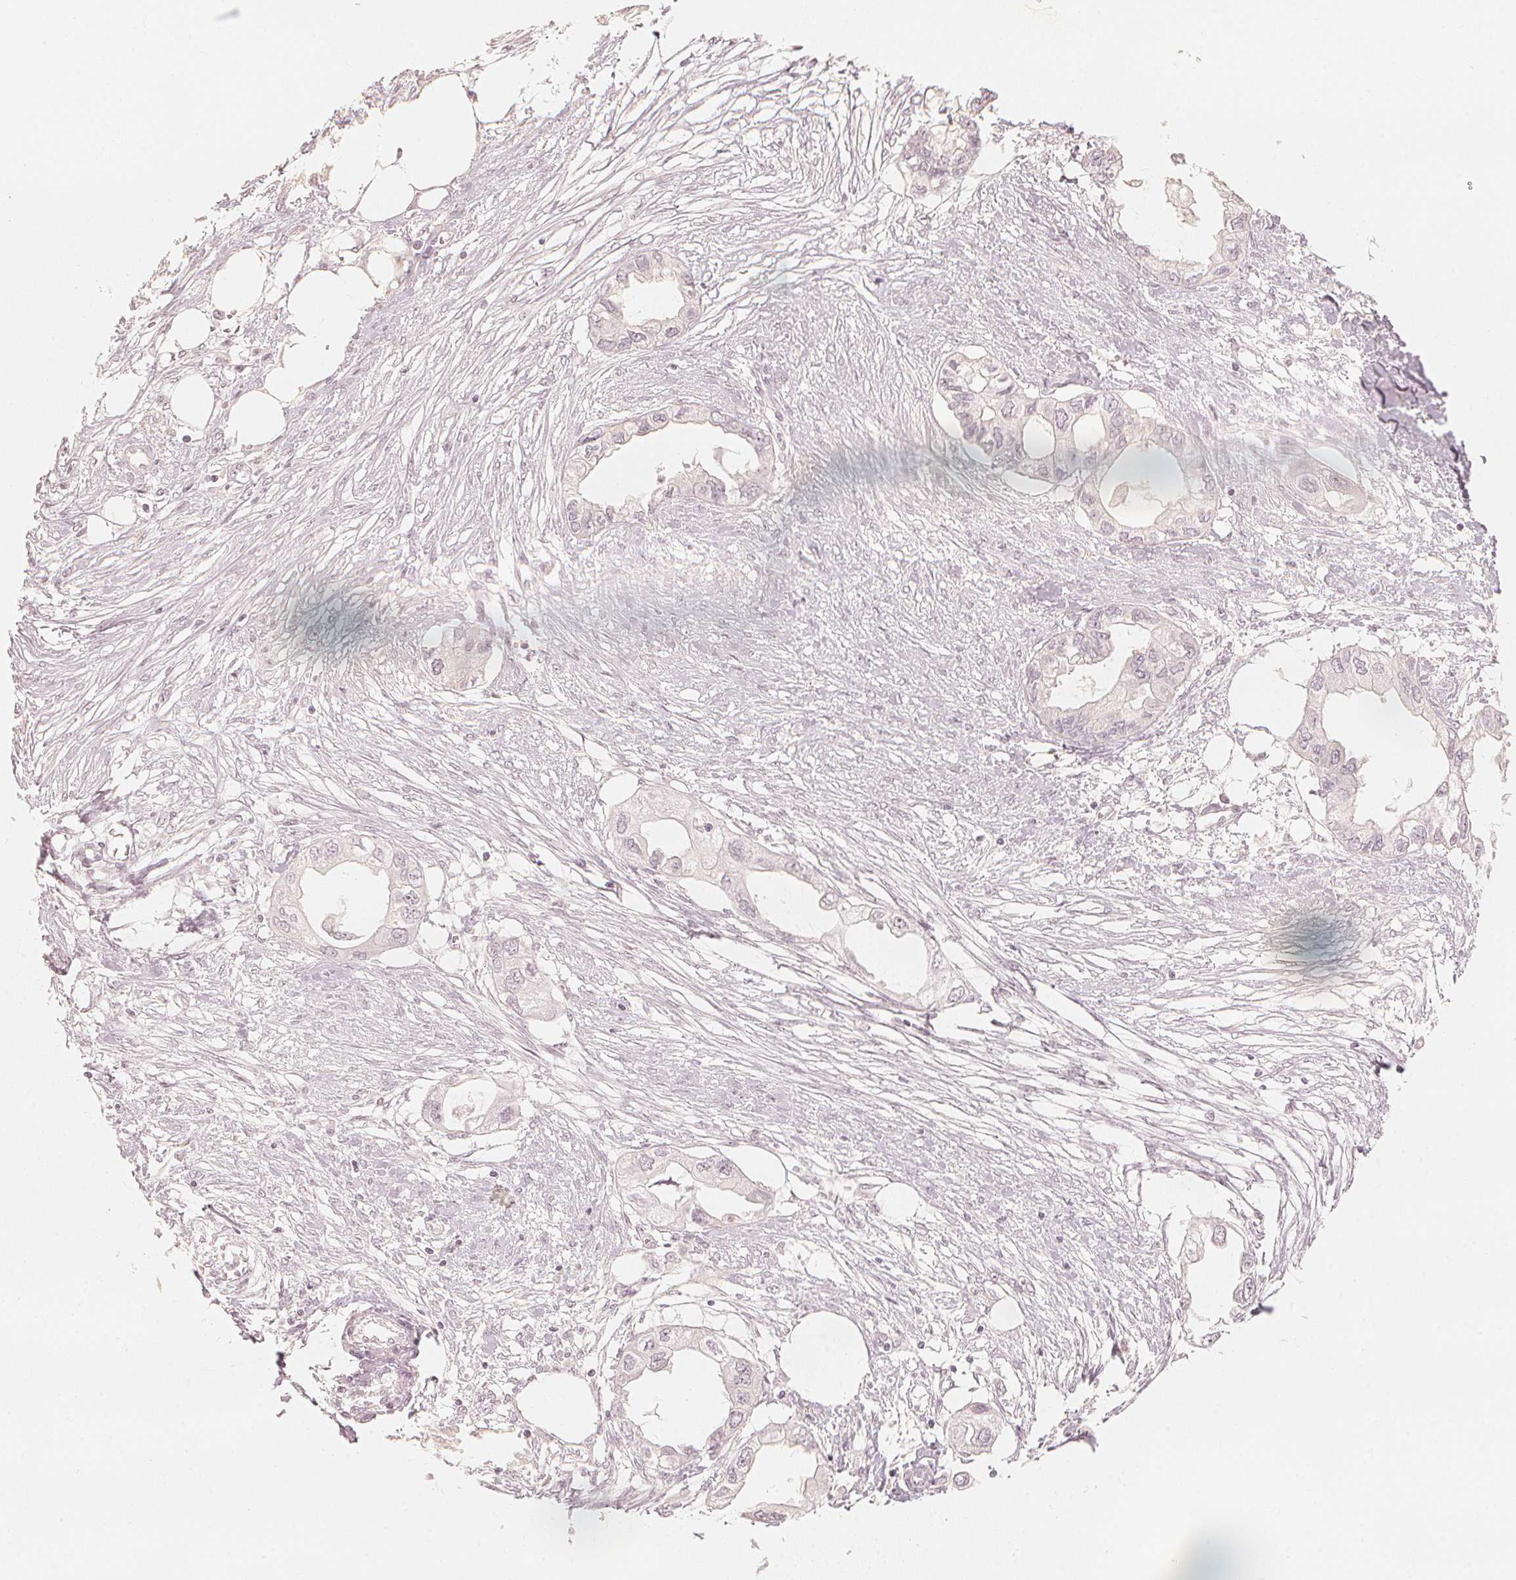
{"staining": {"intensity": "negative", "quantity": "none", "location": "none"}, "tissue": "endometrial cancer", "cell_type": "Tumor cells", "image_type": "cancer", "snomed": [{"axis": "morphology", "description": "Adenocarcinoma, NOS"}, {"axis": "morphology", "description": "Adenocarcinoma, metastatic, NOS"}, {"axis": "topography", "description": "Adipose tissue"}, {"axis": "topography", "description": "Endometrium"}], "caption": "This is a micrograph of immunohistochemistry (IHC) staining of metastatic adenocarcinoma (endometrial), which shows no positivity in tumor cells.", "gene": "CALB1", "patient": {"sex": "female", "age": 67}}